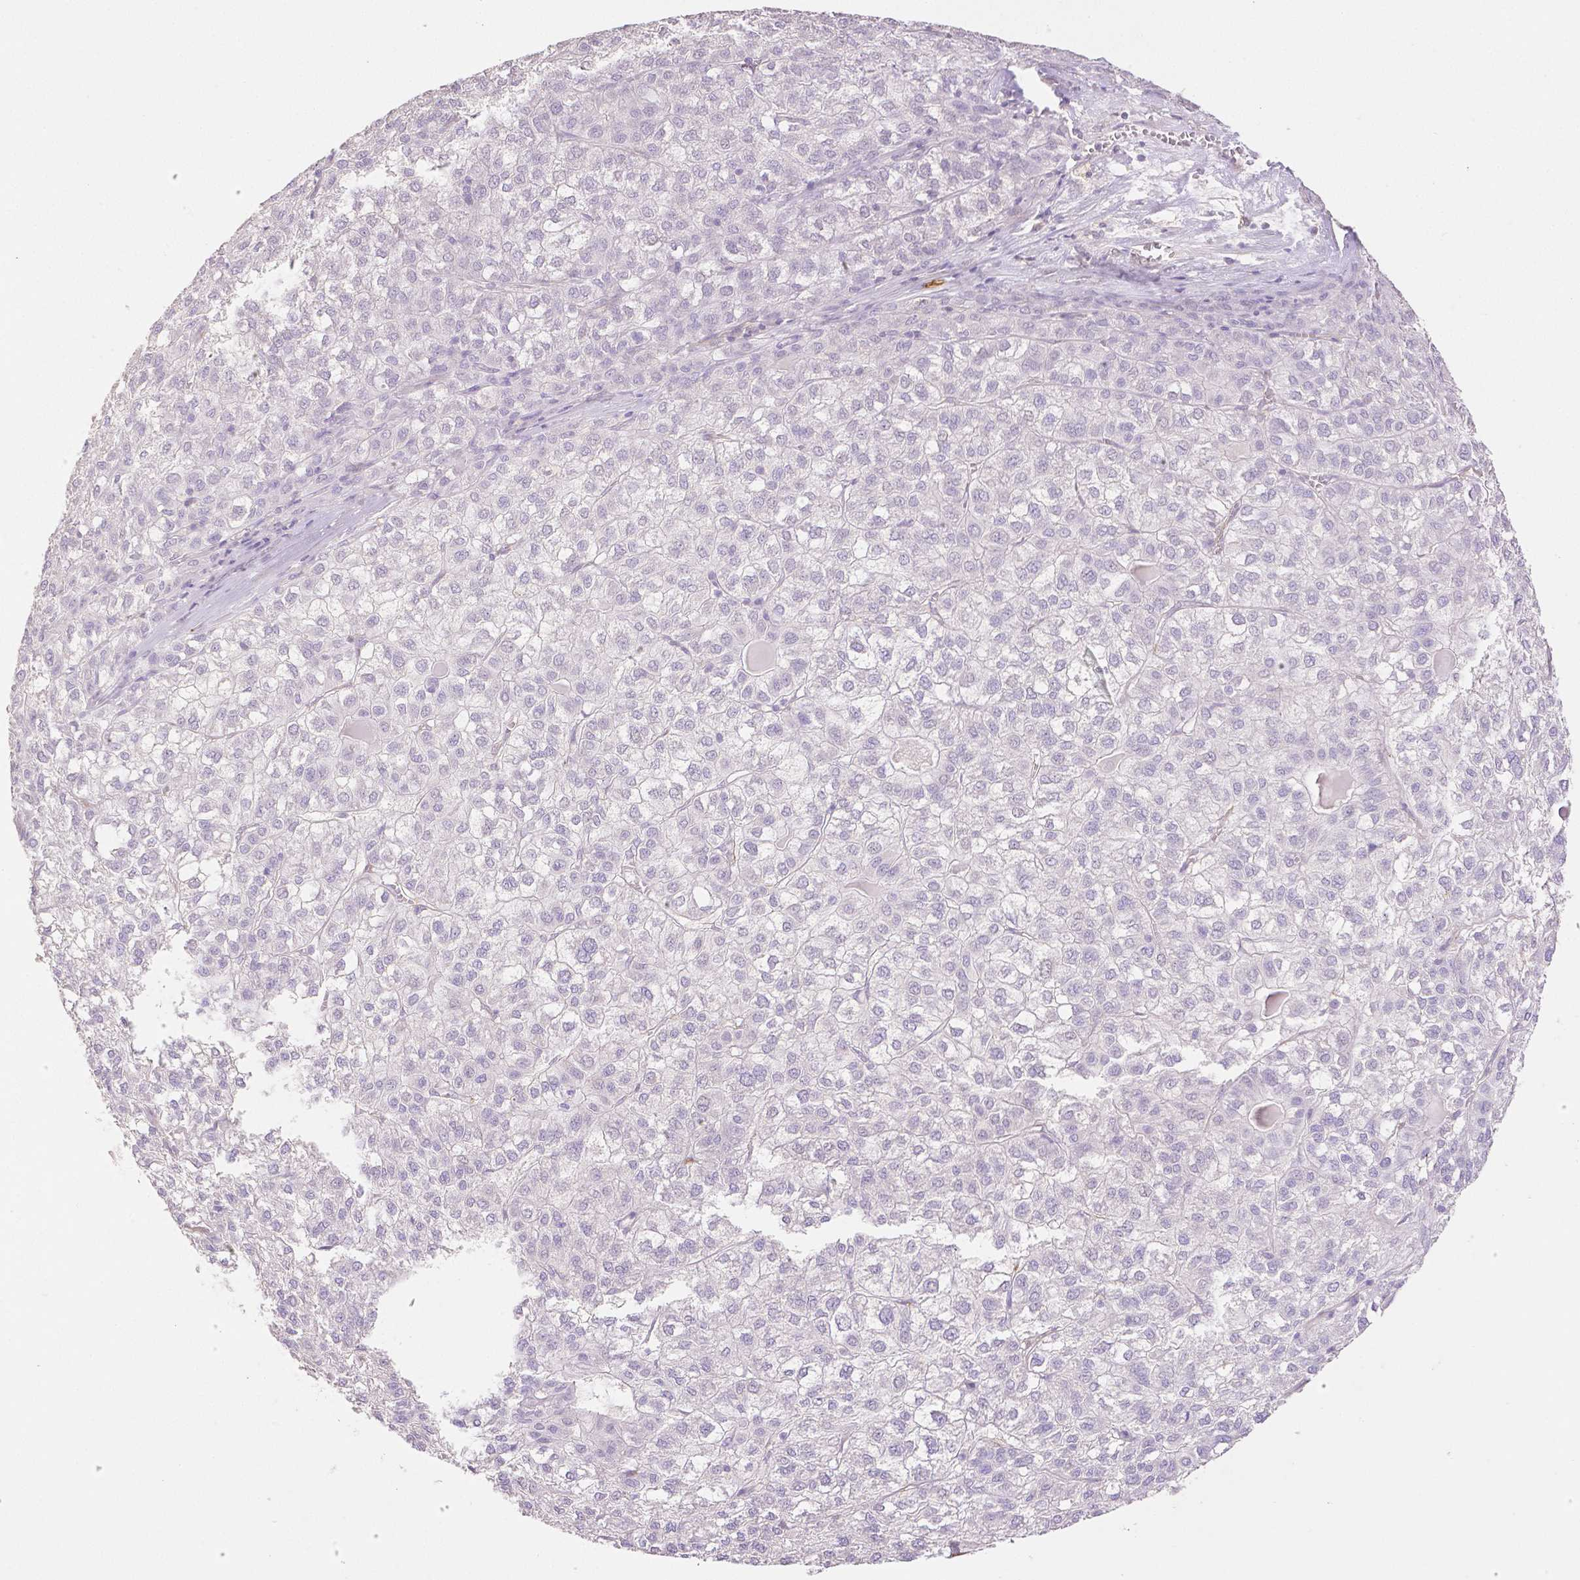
{"staining": {"intensity": "negative", "quantity": "none", "location": "none"}, "tissue": "liver cancer", "cell_type": "Tumor cells", "image_type": "cancer", "snomed": [{"axis": "morphology", "description": "Carcinoma, Hepatocellular, NOS"}, {"axis": "topography", "description": "Liver"}], "caption": "A high-resolution image shows IHC staining of liver hepatocellular carcinoma, which demonstrates no significant expression in tumor cells.", "gene": "THY1", "patient": {"sex": "female", "age": 43}}